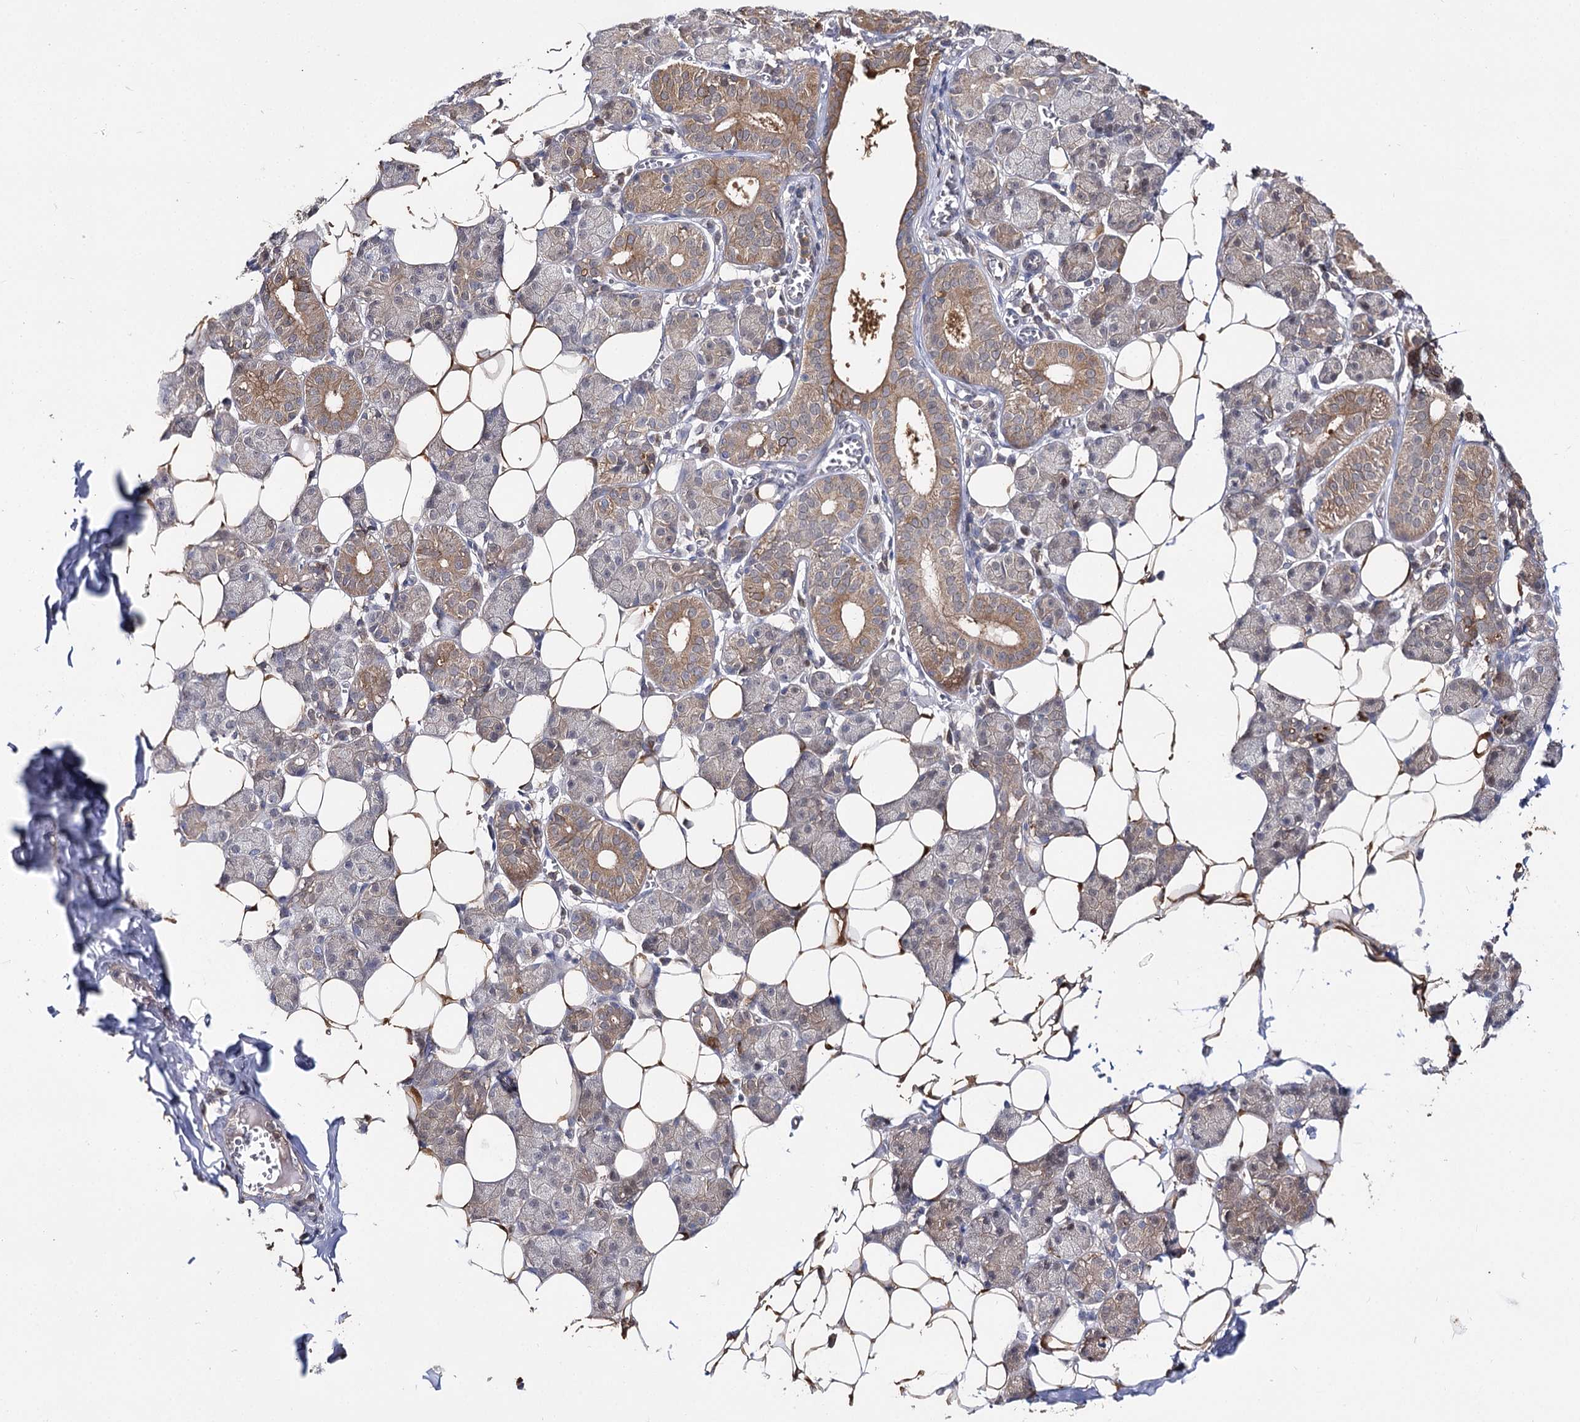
{"staining": {"intensity": "moderate", "quantity": "25%-75%", "location": "cytoplasmic/membranous"}, "tissue": "salivary gland", "cell_type": "Glandular cells", "image_type": "normal", "snomed": [{"axis": "morphology", "description": "Normal tissue, NOS"}, {"axis": "topography", "description": "Salivary gland"}], "caption": "IHC (DAB (3,3'-diaminobenzidine)) staining of benign salivary gland exhibits moderate cytoplasmic/membranous protein positivity in approximately 25%-75% of glandular cells.", "gene": "UGP2", "patient": {"sex": "female", "age": 33}}